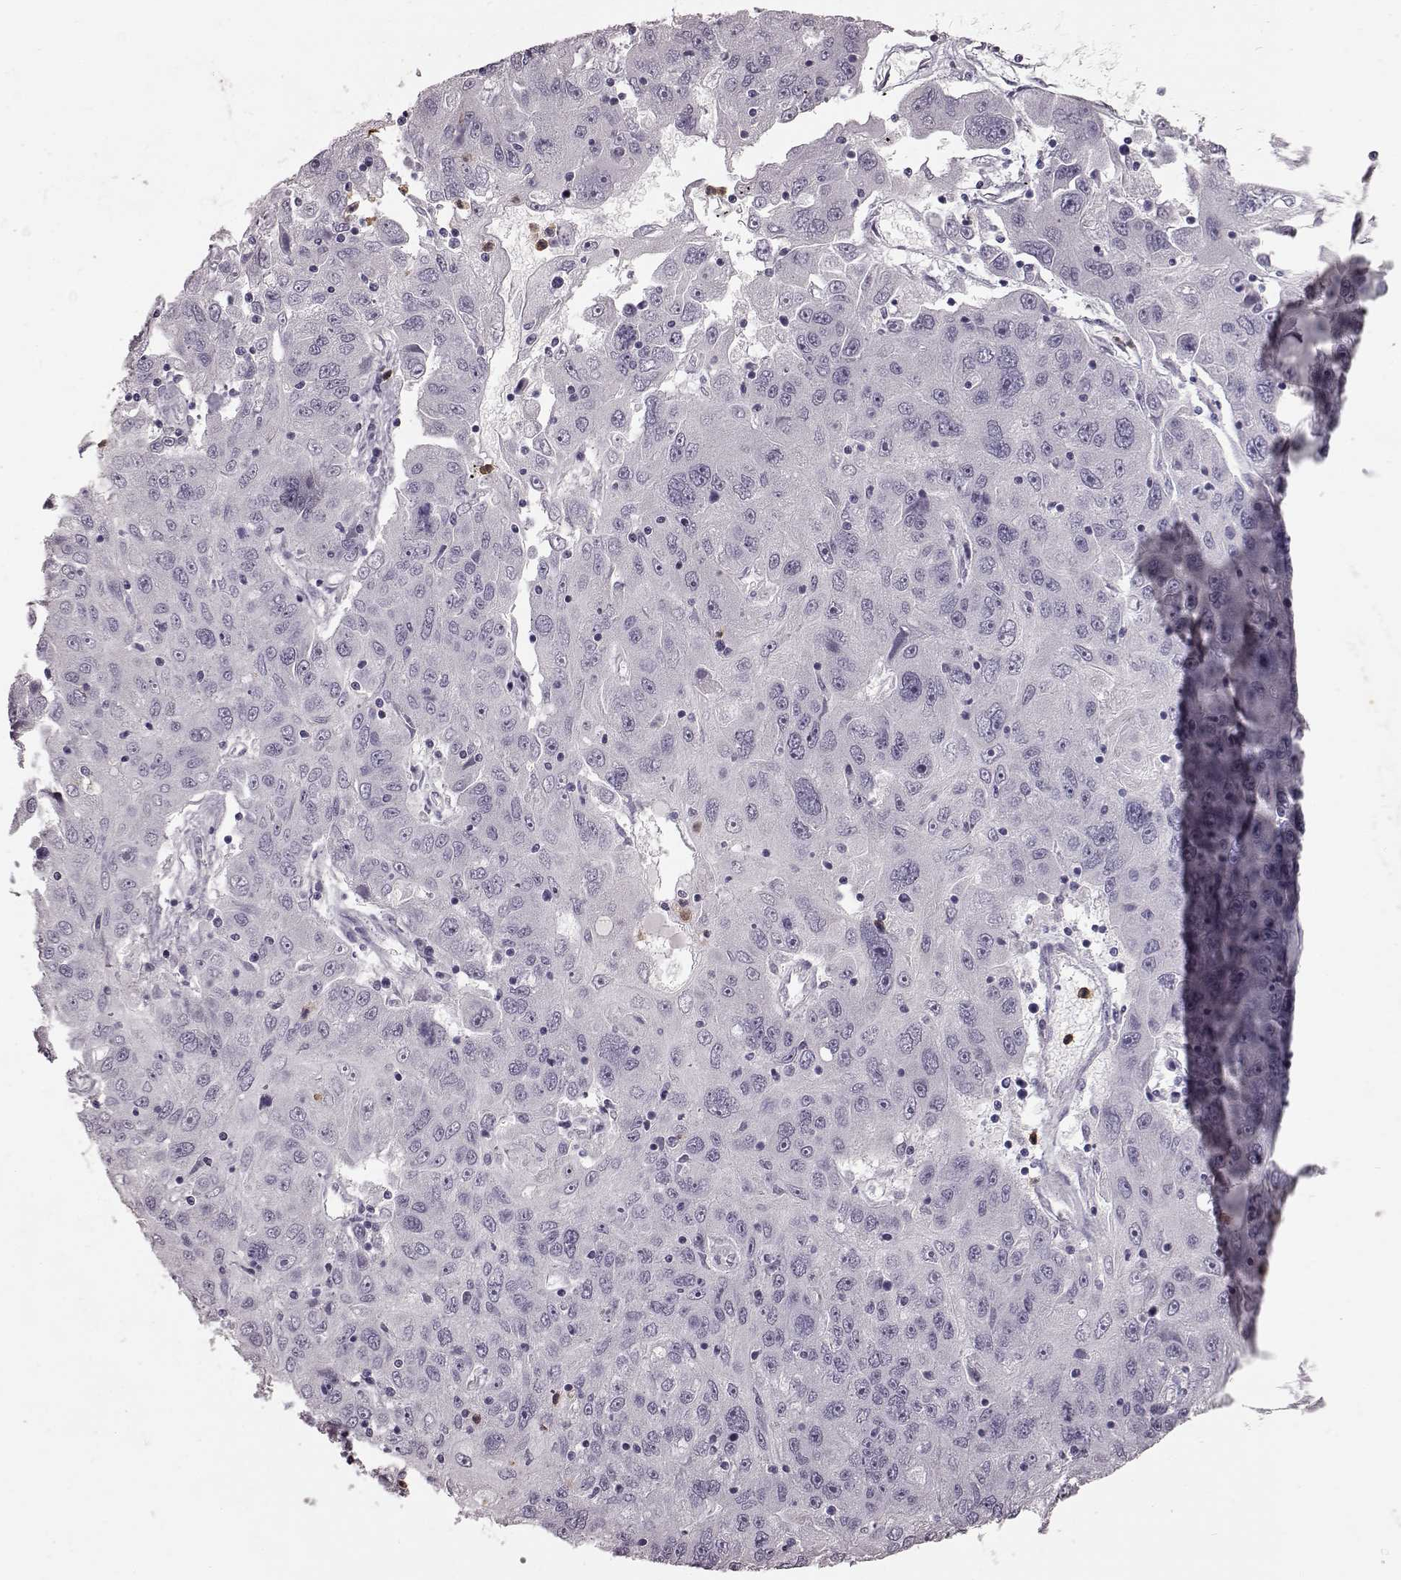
{"staining": {"intensity": "negative", "quantity": "none", "location": "none"}, "tissue": "stomach cancer", "cell_type": "Tumor cells", "image_type": "cancer", "snomed": [{"axis": "morphology", "description": "Adenocarcinoma, NOS"}, {"axis": "topography", "description": "Stomach"}], "caption": "Protein analysis of stomach adenocarcinoma shows no significant expression in tumor cells. (DAB immunohistochemistry (IHC) visualized using brightfield microscopy, high magnification).", "gene": "FUT4", "patient": {"sex": "male", "age": 56}}